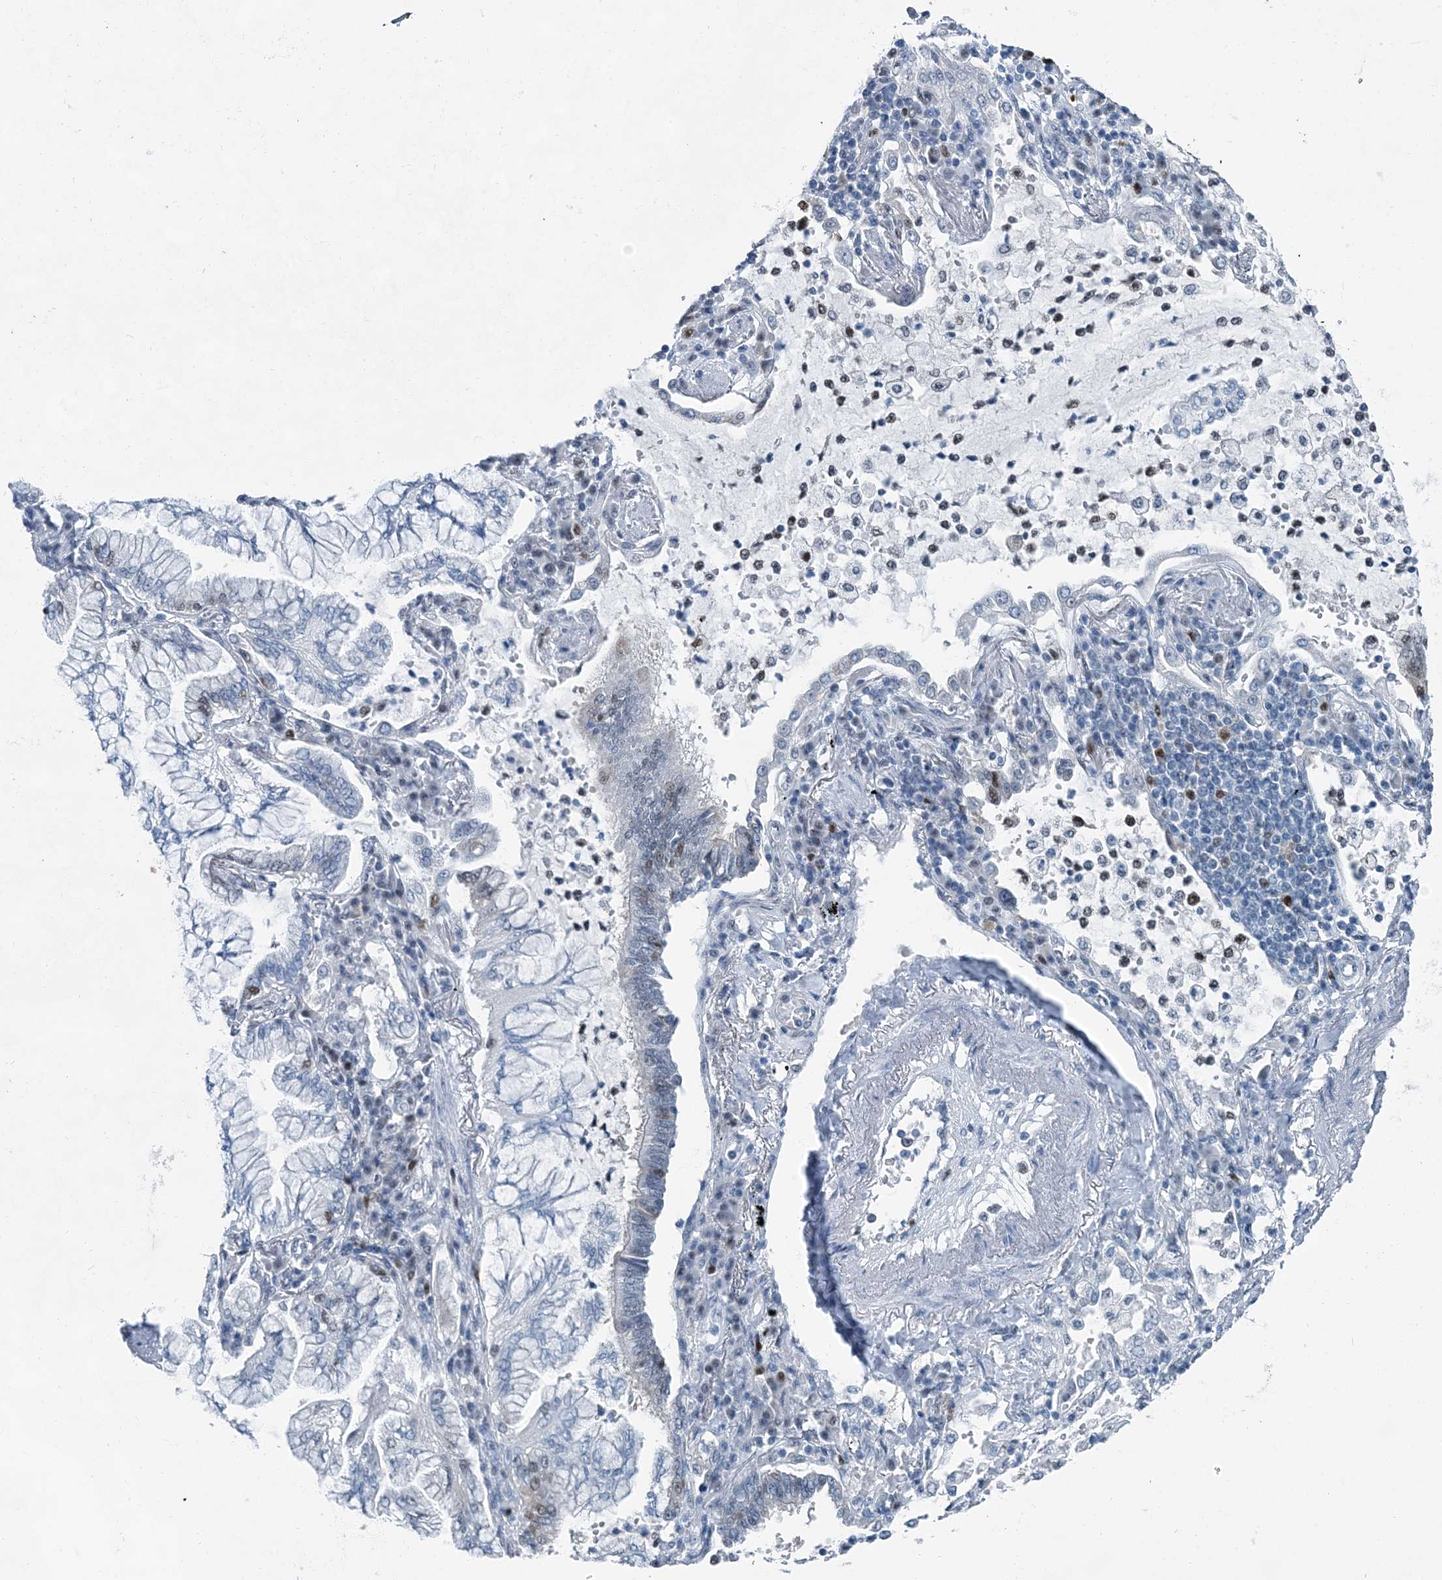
{"staining": {"intensity": "negative", "quantity": "none", "location": "none"}, "tissue": "lung cancer", "cell_type": "Tumor cells", "image_type": "cancer", "snomed": [{"axis": "morphology", "description": "Adenocarcinoma, NOS"}, {"axis": "topography", "description": "Lung"}], "caption": "A high-resolution photomicrograph shows immunohistochemistry (IHC) staining of lung adenocarcinoma, which reveals no significant expression in tumor cells.", "gene": "HAT1", "patient": {"sex": "female", "age": 70}}